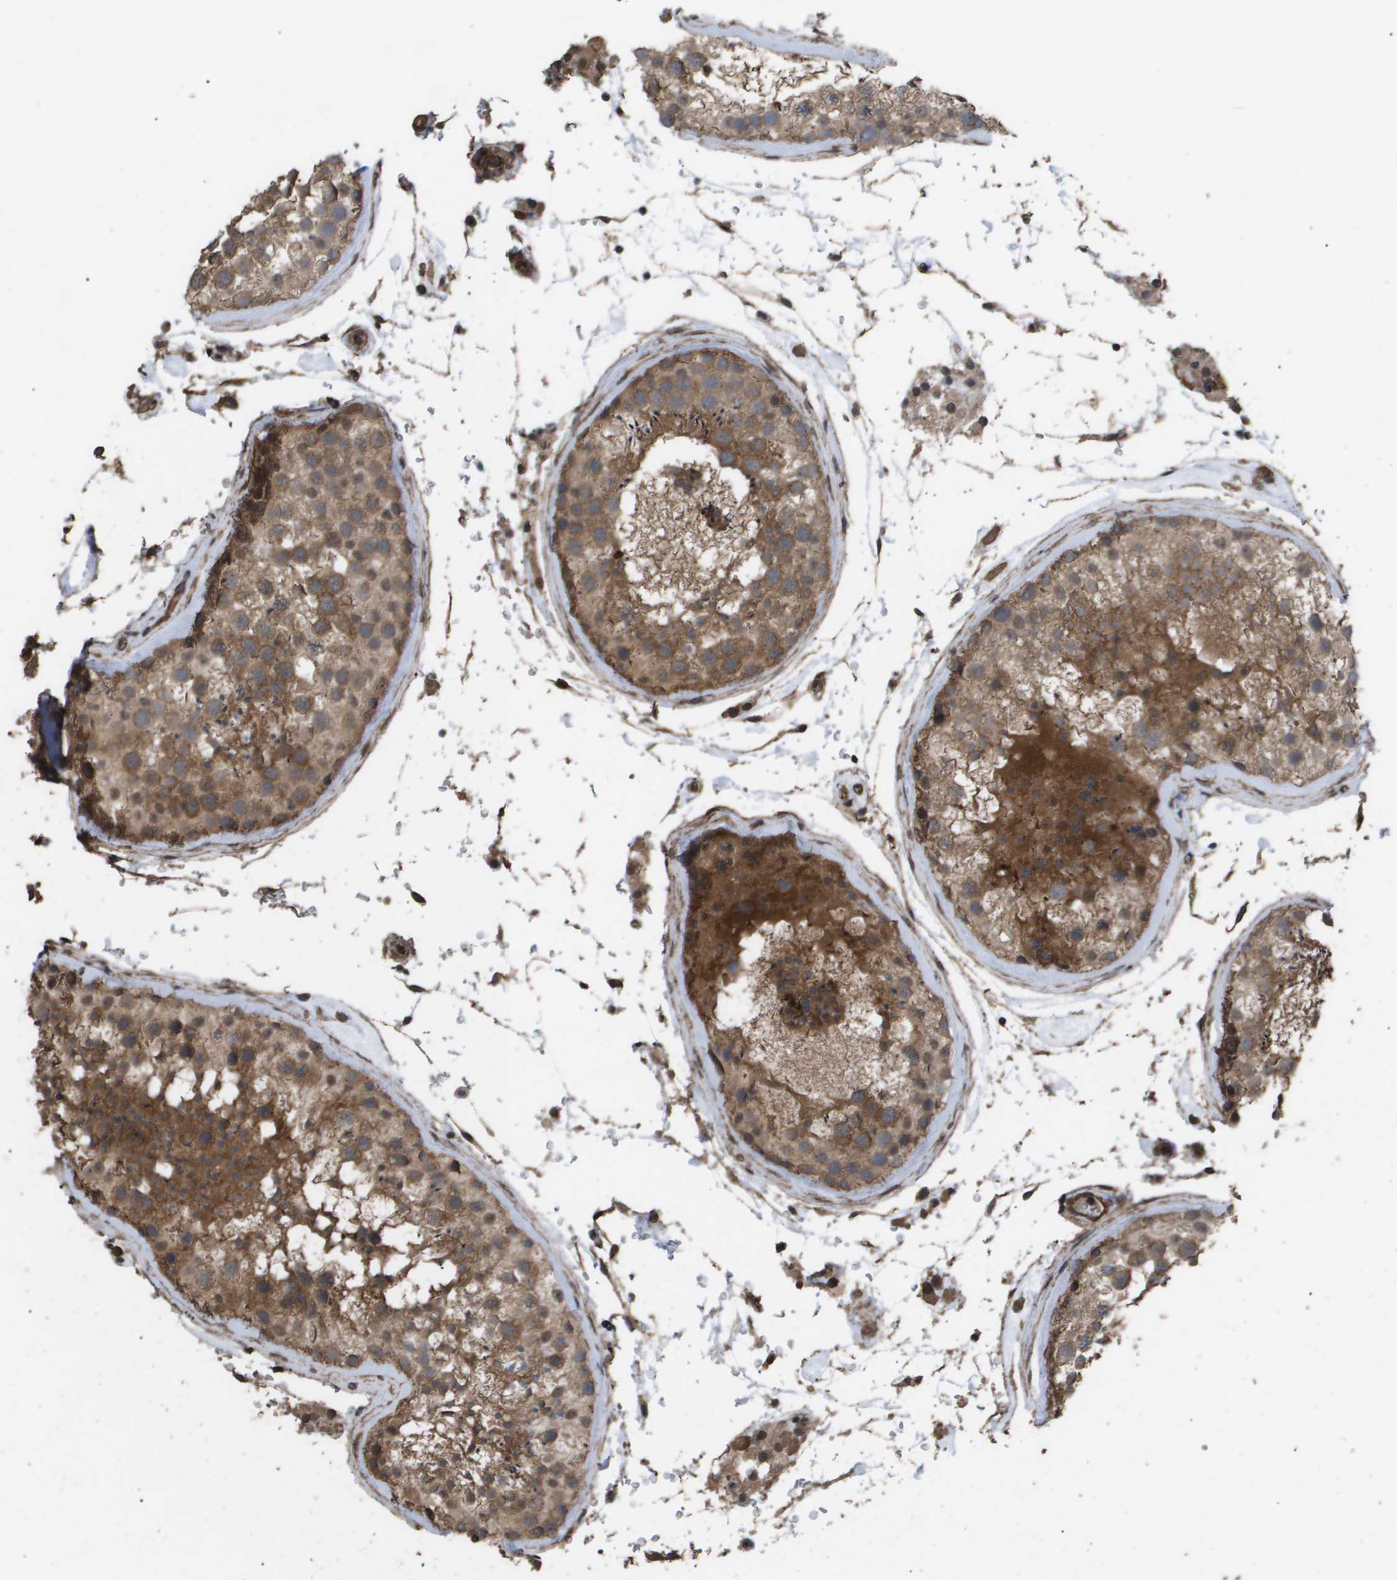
{"staining": {"intensity": "moderate", "quantity": ">75%", "location": "cytoplasmic/membranous"}, "tissue": "testis", "cell_type": "Cells in seminiferous ducts", "image_type": "normal", "snomed": [{"axis": "morphology", "description": "Normal tissue, NOS"}, {"axis": "topography", "description": "Testis"}], "caption": "IHC micrograph of normal testis: testis stained using IHC exhibits medium levels of moderate protein expression localized specifically in the cytoplasmic/membranous of cells in seminiferous ducts, appearing as a cytoplasmic/membranous brown color.", "gene": "CUL5", "patient": {"sex": "male", "age": 46}}